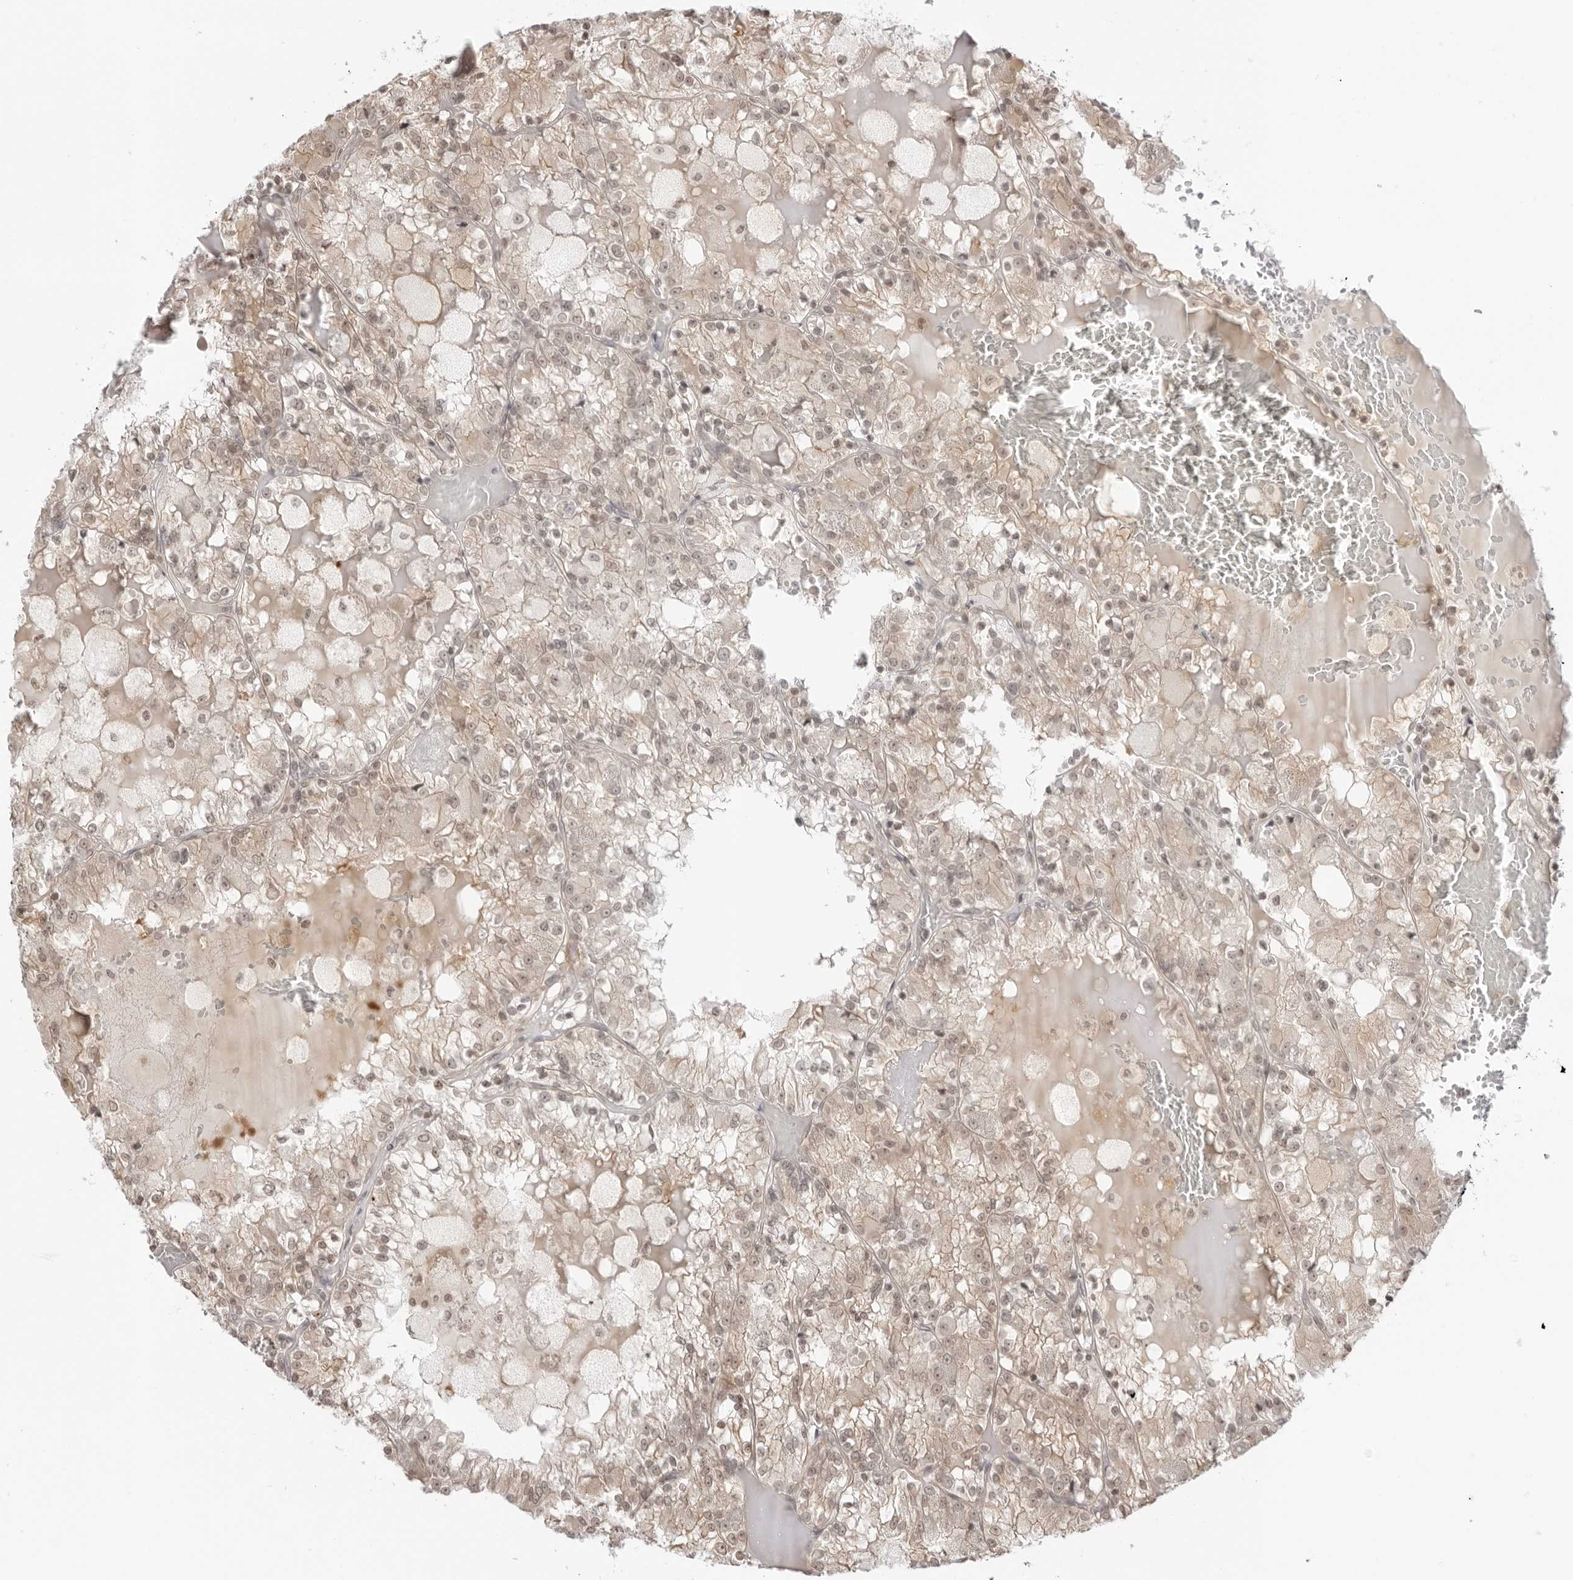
{"staining": {"intensity": "weak", "quantity": "25%-75%", "location": "cytoplasmic/membranous,nuclear"}, "tissue": "renal cancer", "cell_type": "Tumor cells", "image_type": "cancer", "snomed": [{"axis": "morphology", "description": "Adenocarcinoma, NOS"}, {"axis": "topography", "description": "Kidney"}], "caption": "An IHC photomicrograph of neoplastic tissue is shown. Protein staining in brown highlights weak cytoplasmic/membranous and nuclear positivity in renal adenocarcinoma within tumor cells.", "gene": "RNF146", "patient": {"sex": "female", "age": 56}}